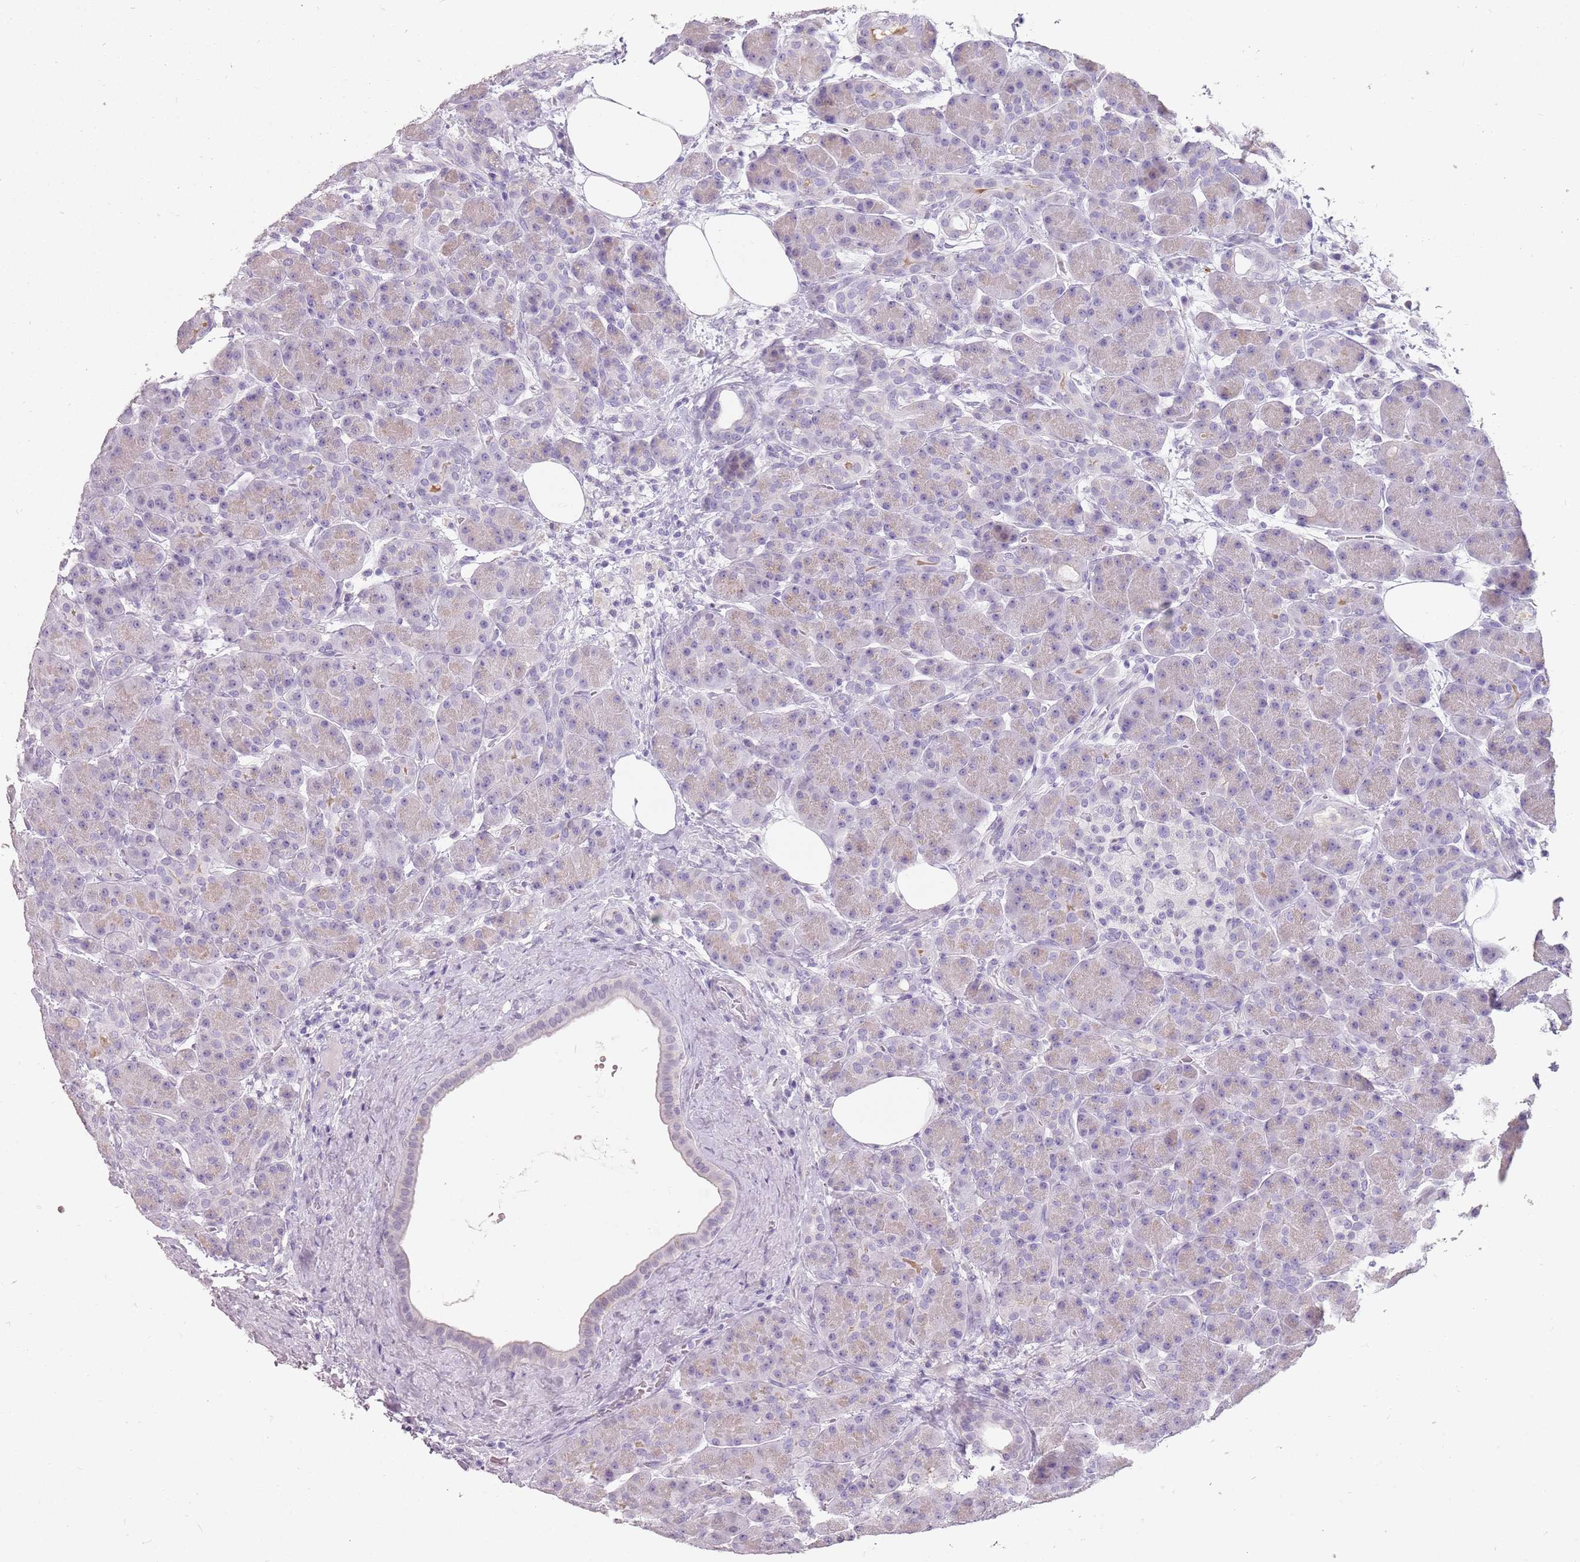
{"staining": {"intensity": "weak", "quantity": "25%-75%", "location": "cytoplasmic/membranous"}, "tissue": "pancreas", "cell_type": "Exocrine glandular cells", "image_type": "normal", "snomed": [{"axis": "morphology", "description": "Normal tissue, NOS"}, {"axis": "topography", "description": "Pancreas"}], "caption": "High-magnification brightfield microscopy of unremarkable pancreas stained with DAB (3,3'-diaminobenzidine) (brown) and counterstained with hematoxylin (blue). exocrine glandular cells exhibit weak cytoplasmic/membranous positivity is present in about25%-75% of cells.", "gene": "DDX4", "patient": {"sex": "male", "age": 63}}